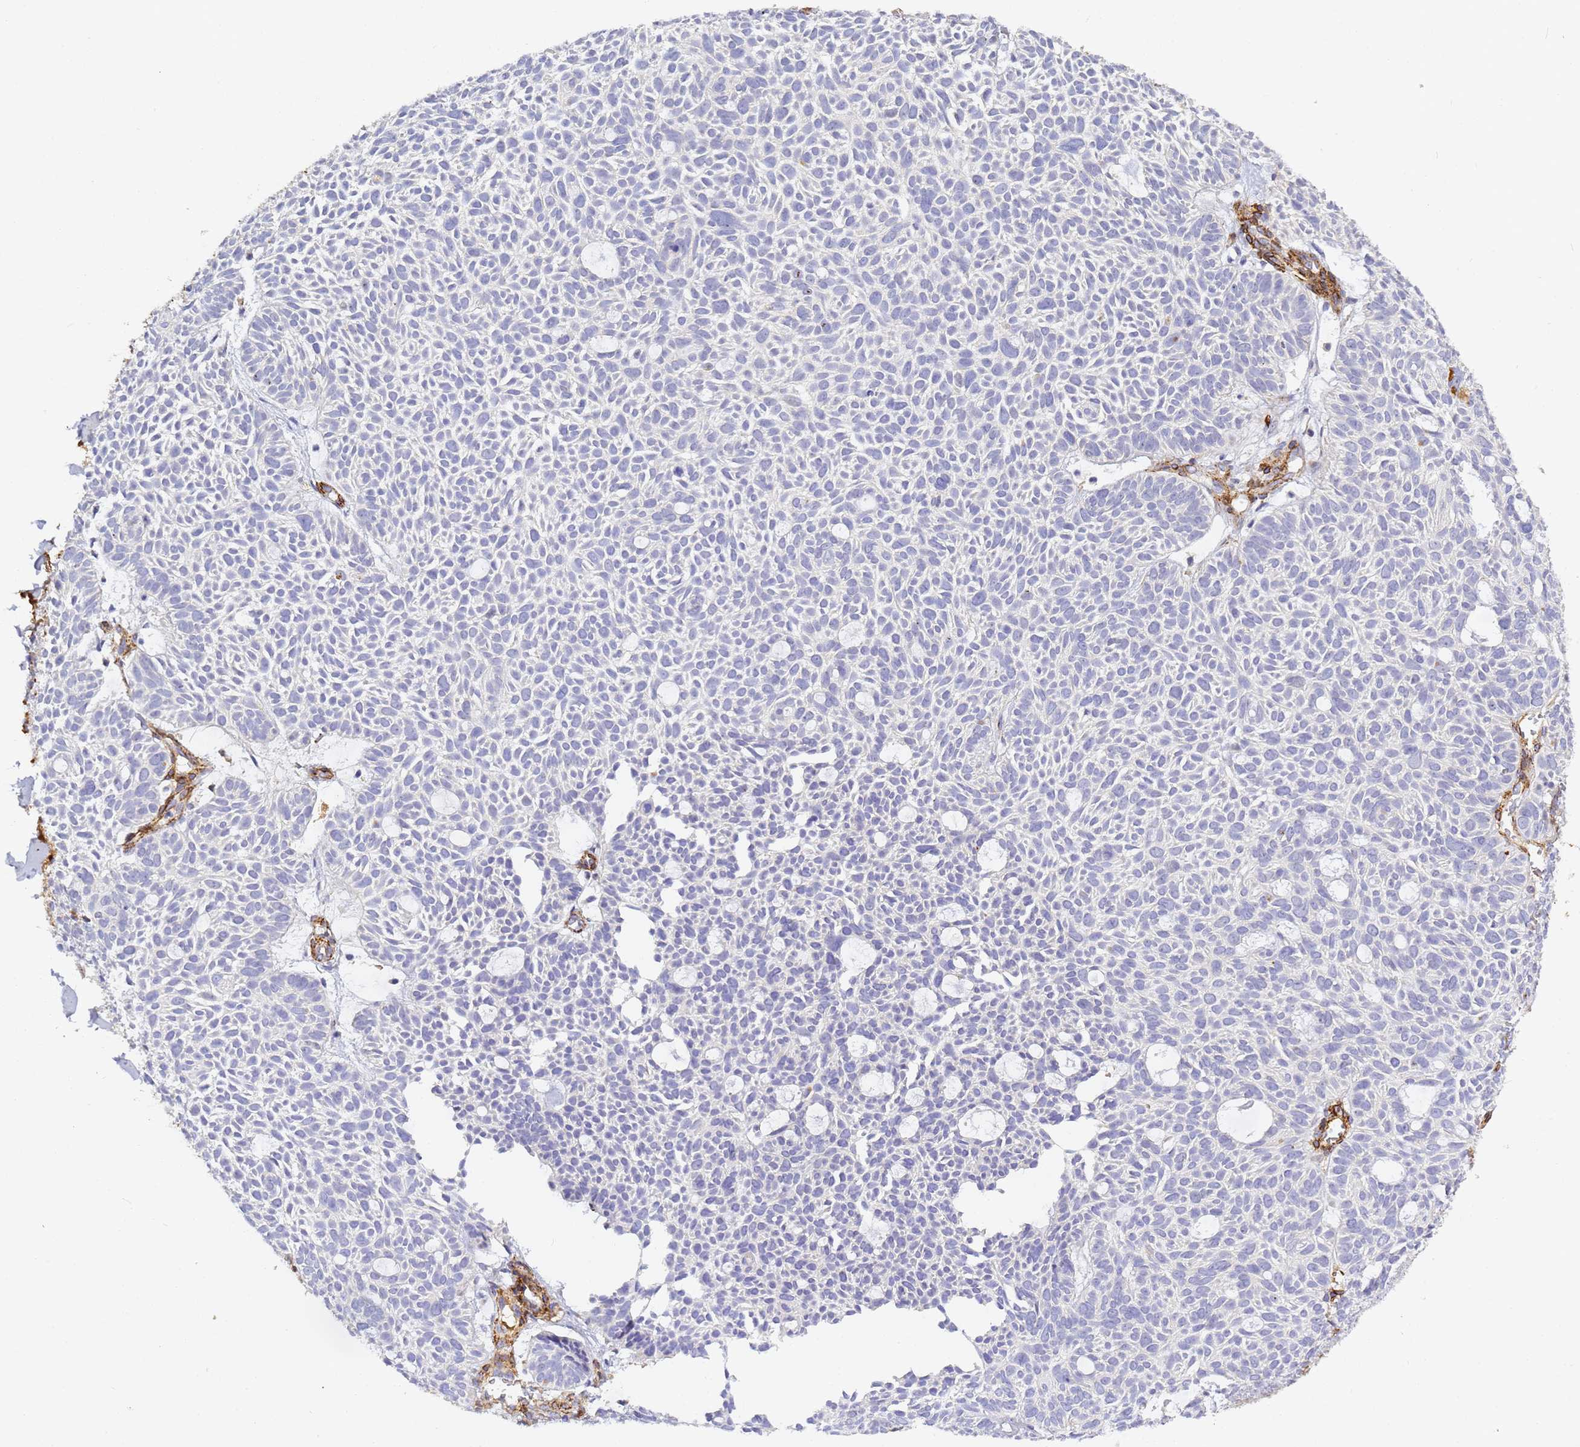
{"staining": {"intensity": "negative", "quantity": "none", "location": "none"}, "tissue": "skin cancer", "cell_type": "Tumor cells", "image_type": "cancer", "snomed": [{"axis": "morphology", "description": "Basal cell carcinoma"}, {"axis": "topography", "description": "Skin"}], "caption": "High power microscopy image of an immunohistochemistry image of skin cancer, revealing no significant staining in tumor cells. The staining is performed using DAB (3,3'-diaminobenzidine) brown chromogen with nuclei counter-stained in using hematoxylin.", "gene": "CFH", "patient": {"sex": "male", "age": 69}}